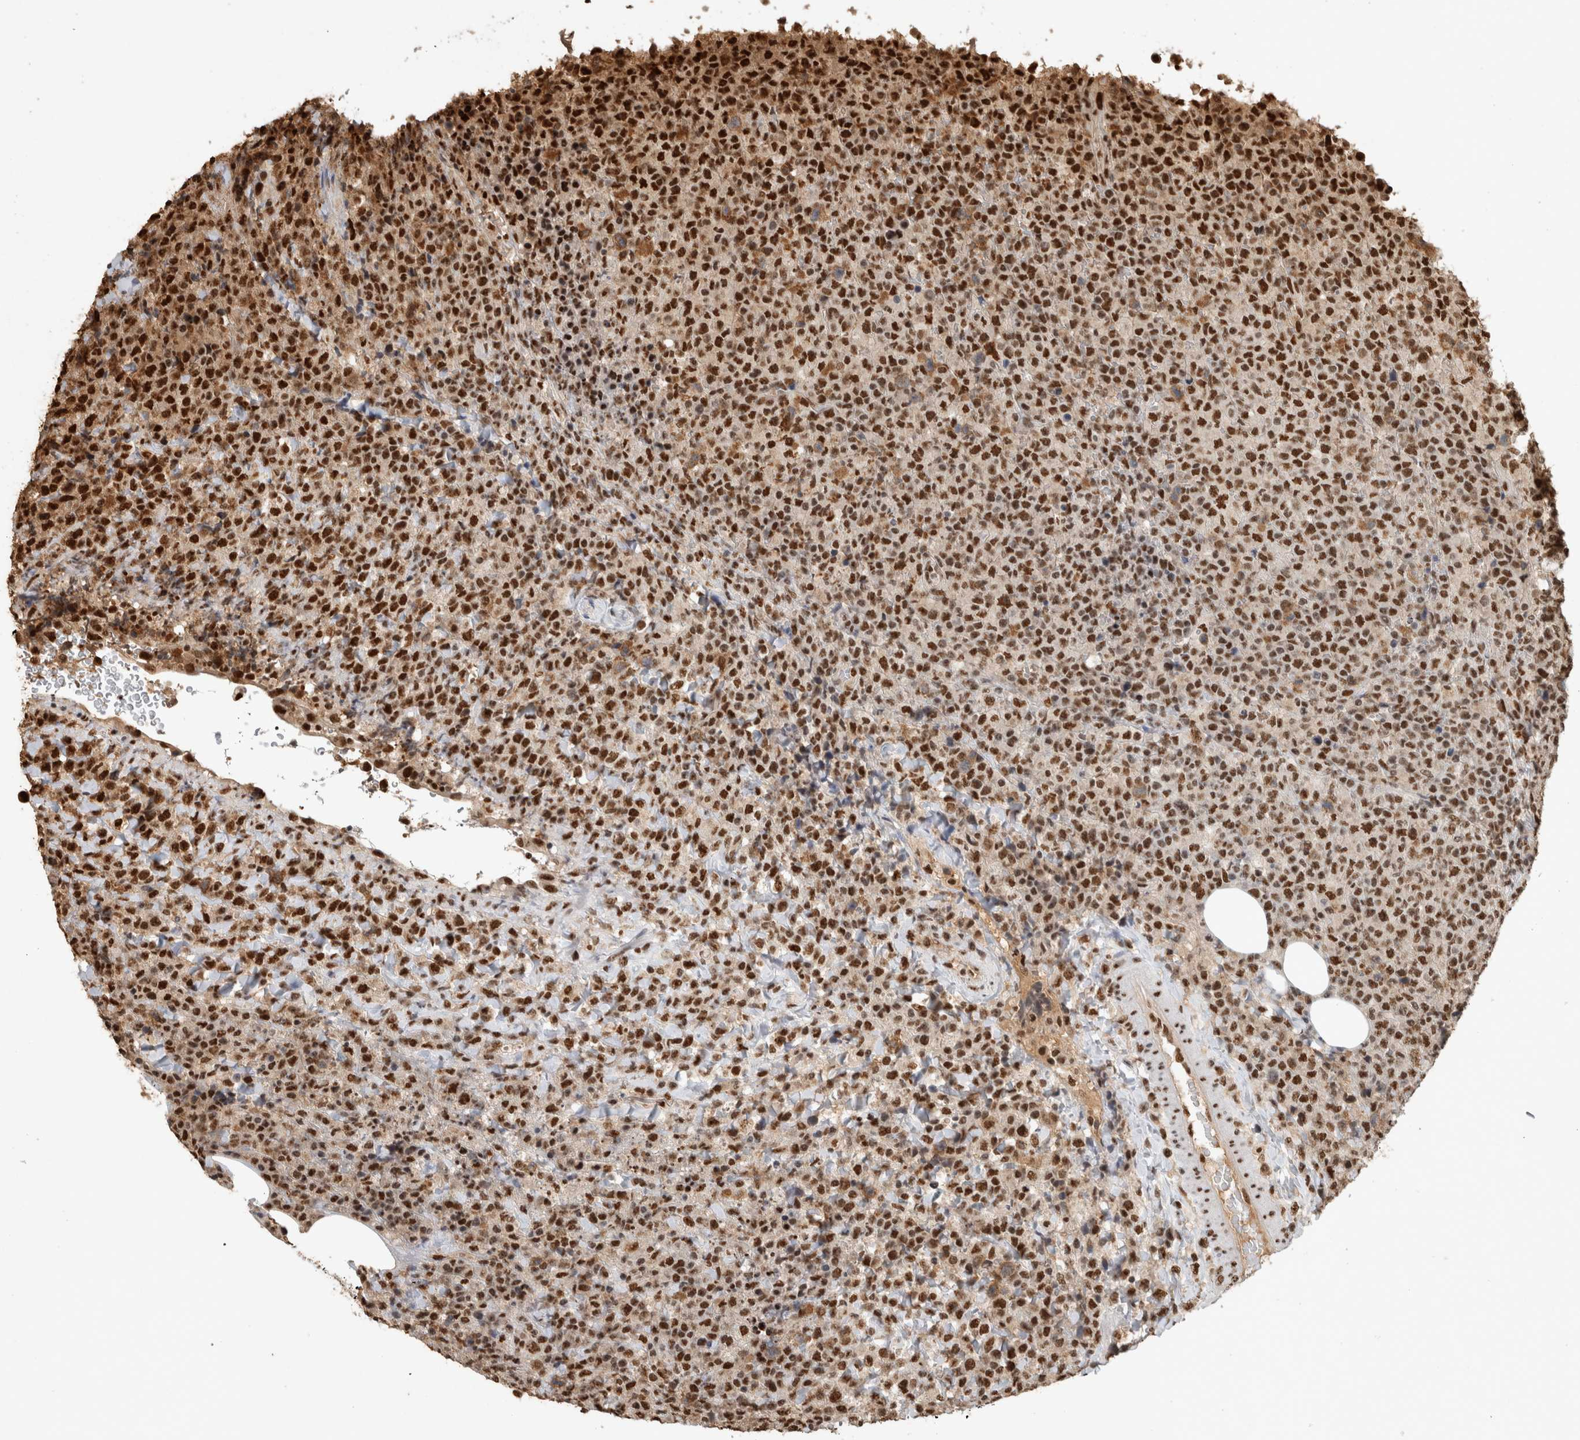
{"staining": {"intensity": "strong", "quantity": ">75%", "location": "nuclear"}, "tissue": "lymphoma", "cell_type": "Tumor cells", "image_type": "cancer", "snomed": [{"axis": "morphology", "description": "Malignant lymphoma, non-Hodgkin's type, High grade"}, {"axis": "topography", "description": "Lymph node"}], "caption": "Tumor cells demonstrate strong nuclear expression in about >75% of cells in lymphoma.", "gene": "RAD50", "patient": {"sex": "male", "age": 13}}